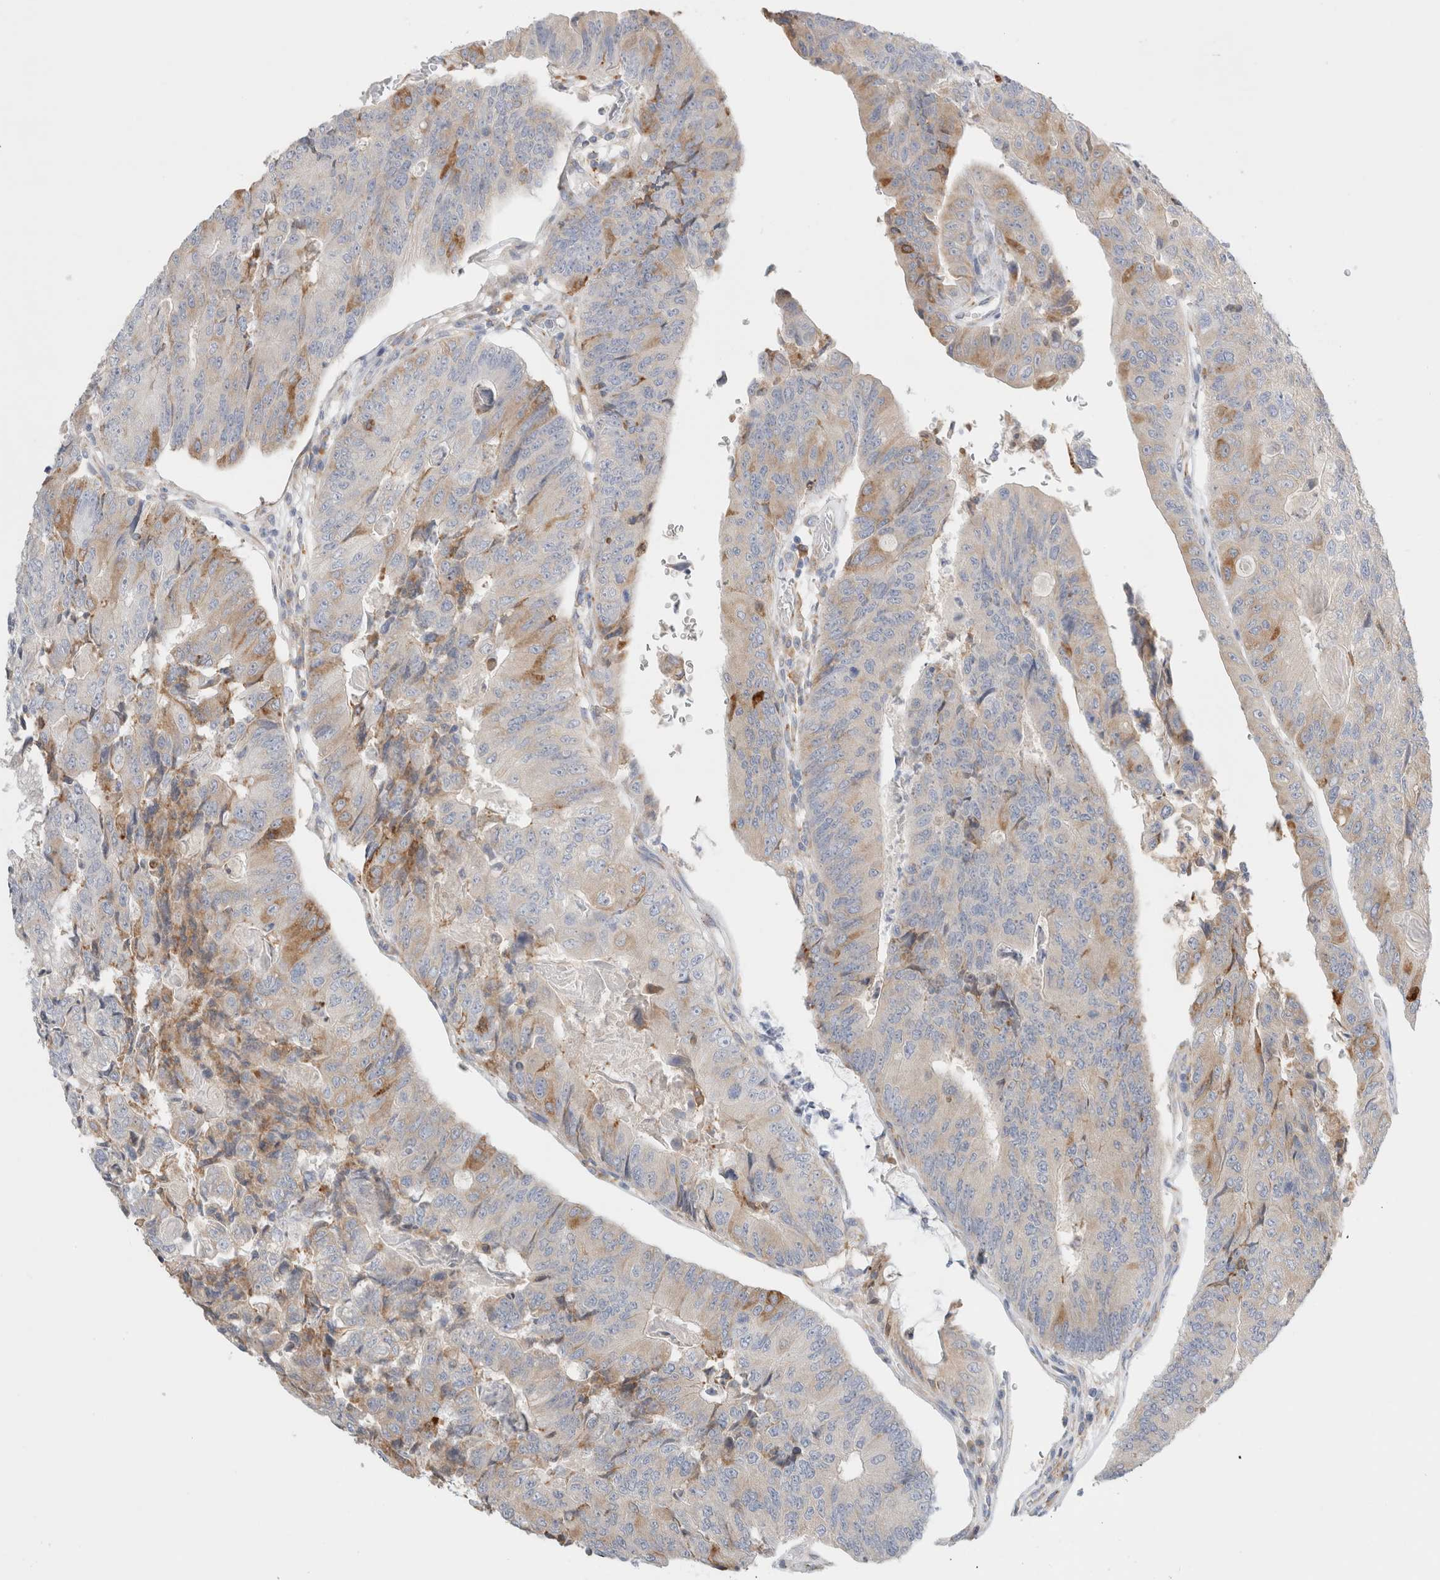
{"staining": {"intensity": "weak", "quantity": "<25%", "location": "cytoplasmic/membranous"}, "tissue": "colorectal cancer", "cell_type": "Tumor cells", "image_type": "cancer", "snomed": [{"axis": "morphology", "description": "Adenocarcinoma, NOS"}, {"axis": "topography", "description": "Colon"}], "caption": "Tumor cells show no significant protein positivity in colorectal adenocarcinoma.", "gene": "CSK", "patient": {"sex": "female", "age": 67}}